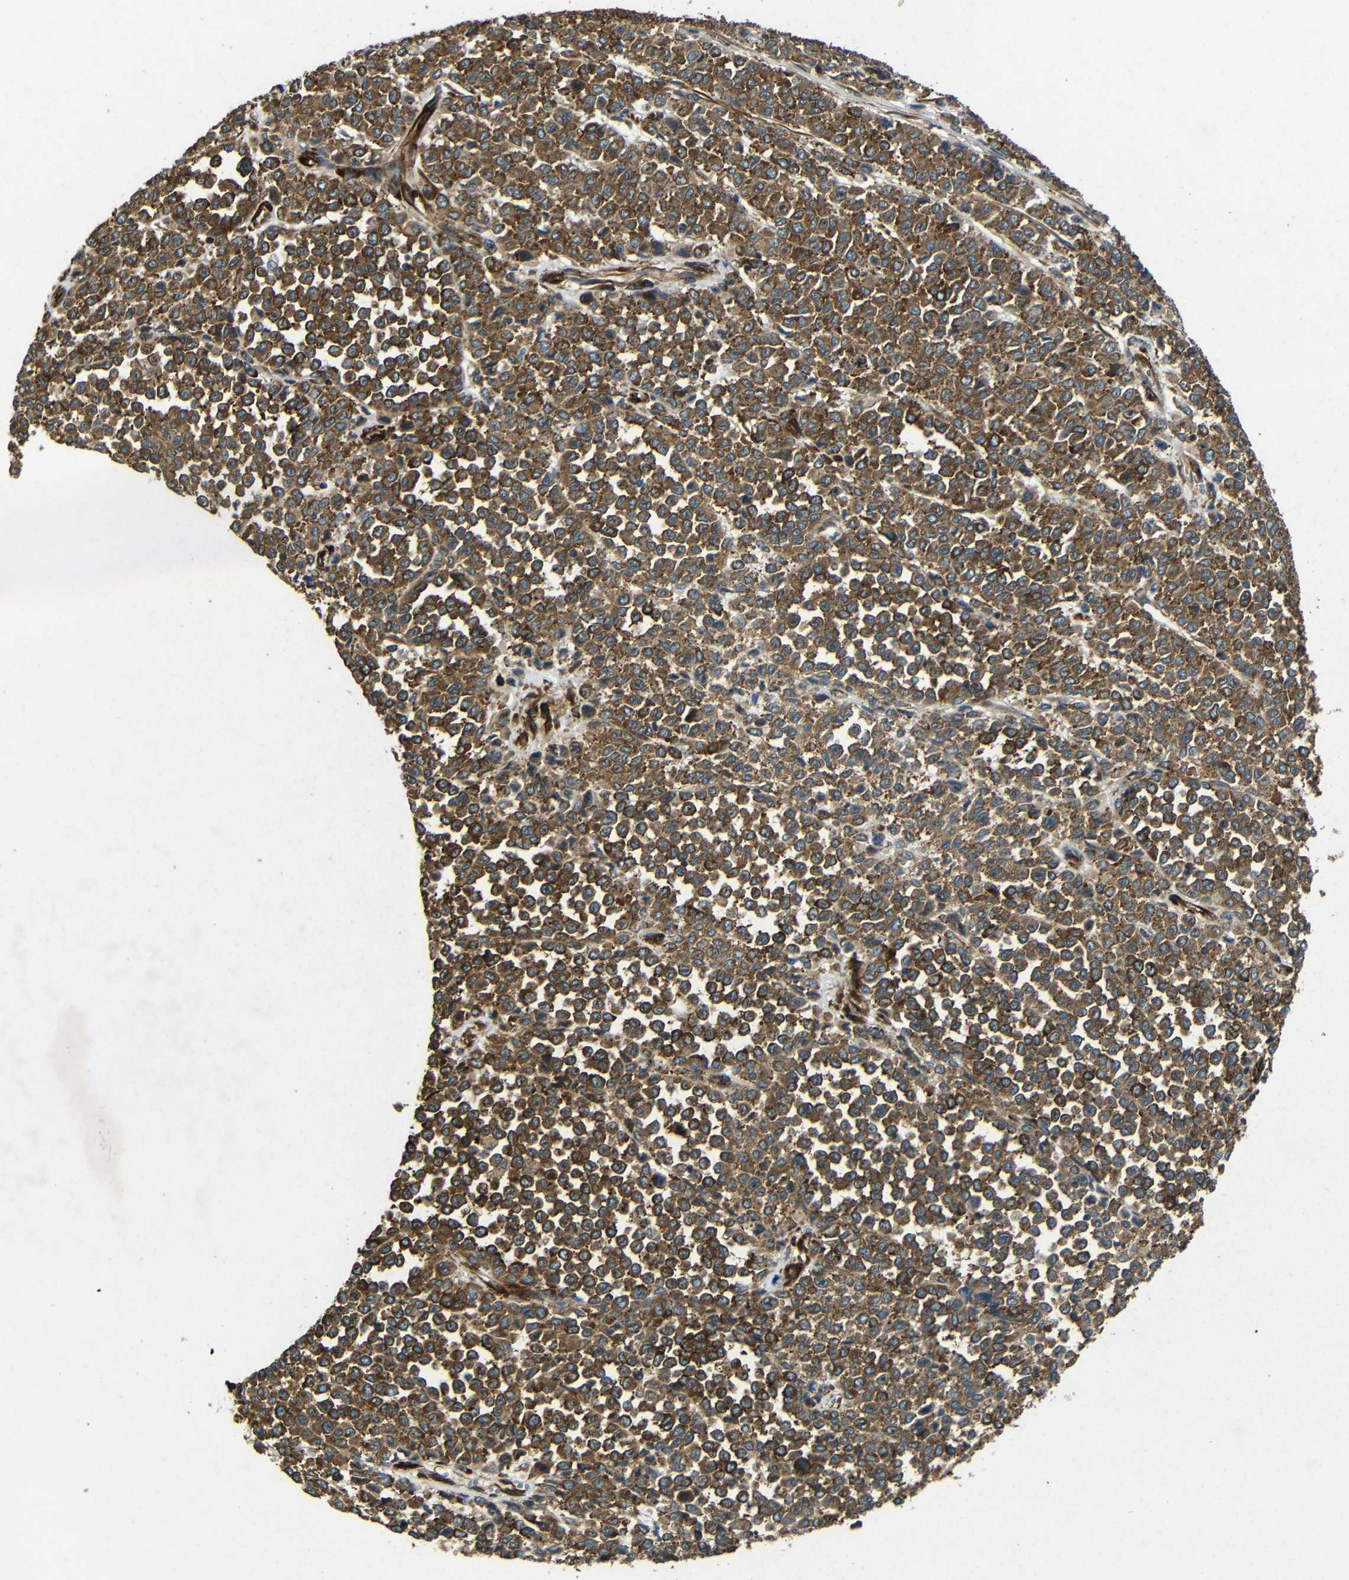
{"staining": {"intensity": "strong", "quantity": ">75%", "location": "cytoplasmic/membranous"}, "tissue": "melanoma", "cell_type": "Tumor cells", "image_type": "cancer", "snomed": [{"axis": "morphology", "description": "Malignant melanoma, Metastatic site"}, {"axis": "topography", "description": "Pancreas"}], "caption": "Strong cytoplasmic/membranous expression for a protein is seen in about >75% of tumor cells of melanoma using immunohistochemistry.", "gene": "BTF3", "patient": {"sex": "female", "age": 30}}